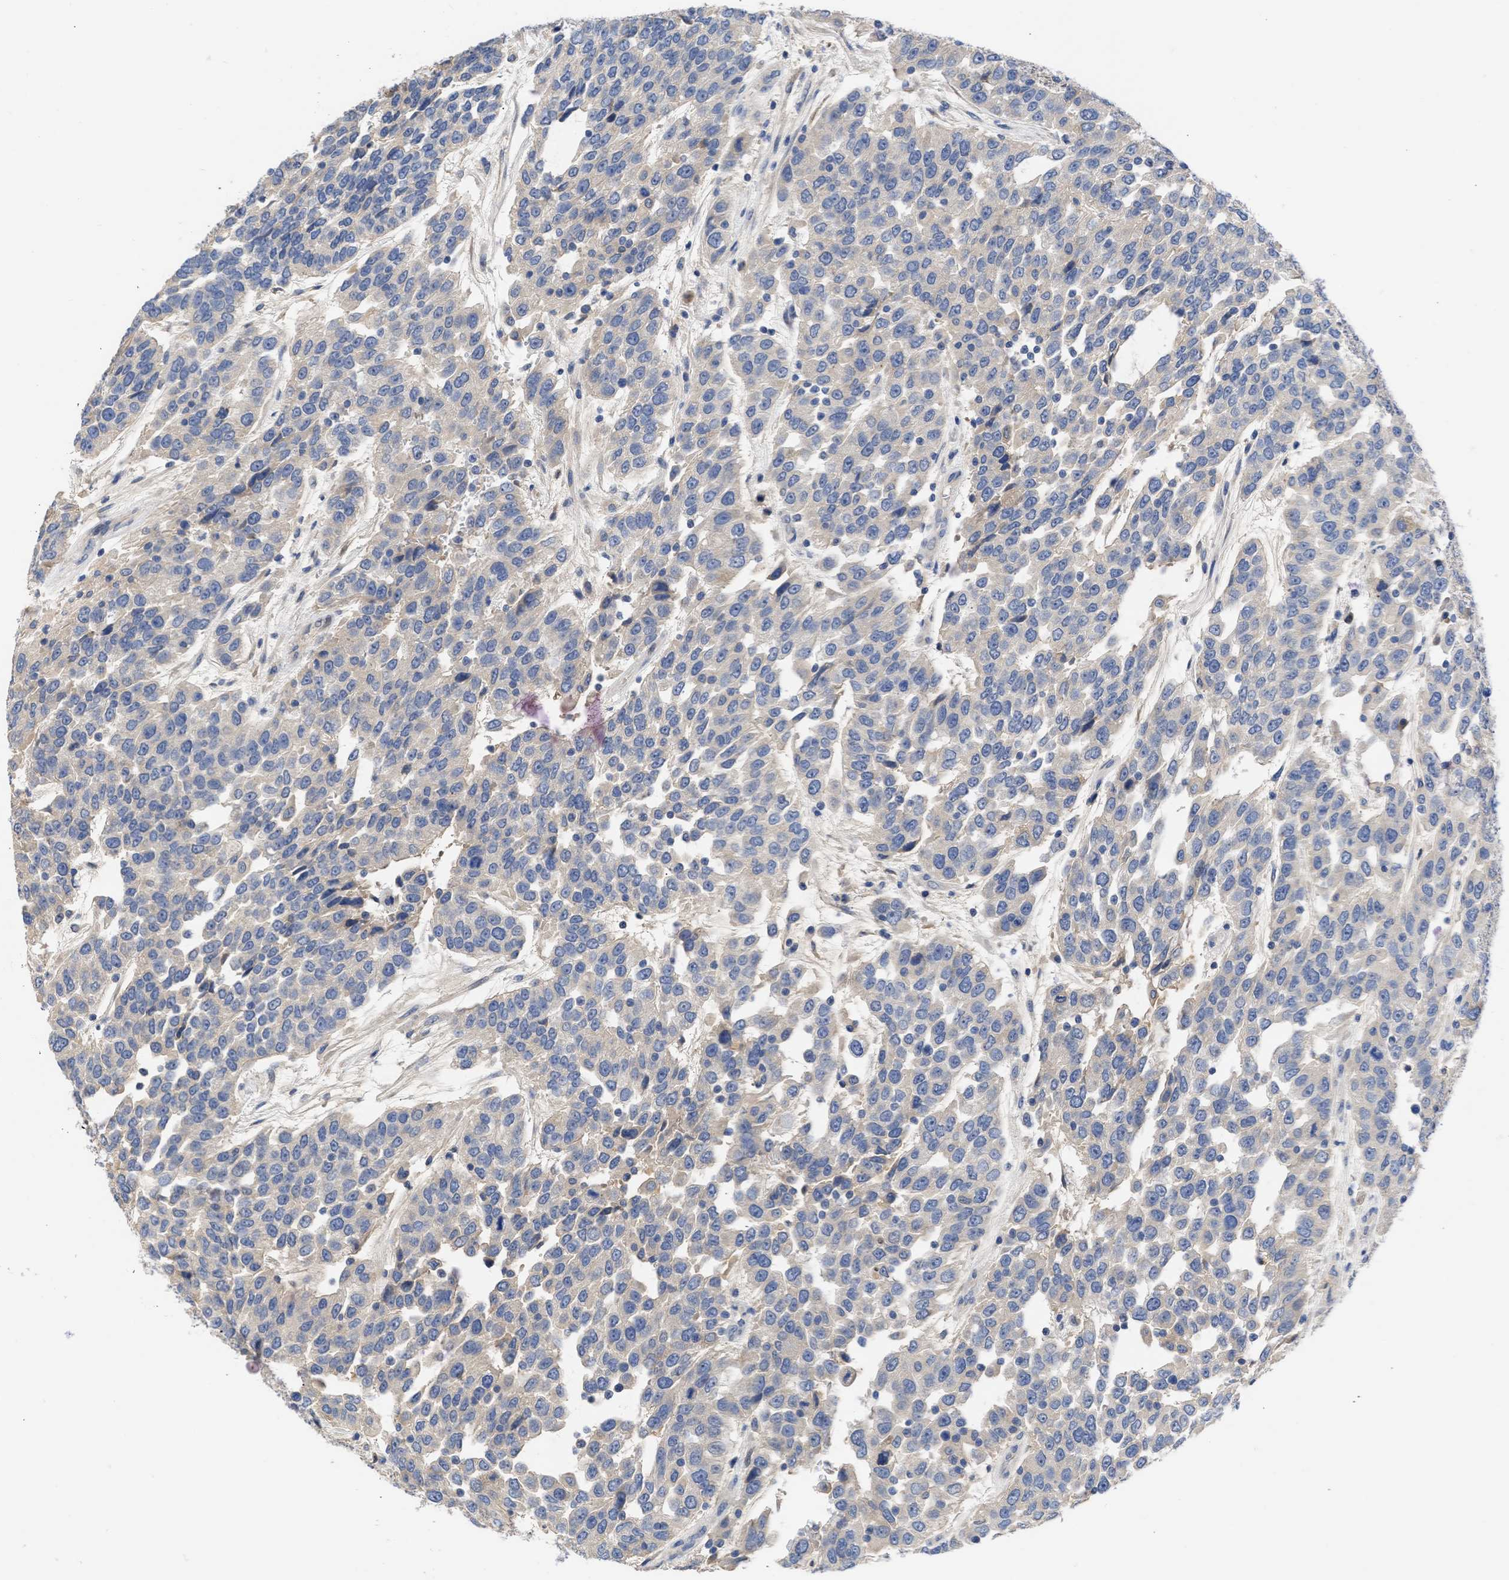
{"staining": {"intensity": "negative", "quantity": "none", "location": "none"}, "tissue": "urothelial cancer", "cell_type": "Tumor cells", "image_type": "cancer", "snomed": [{"axis": "morphology", "description": "Urothelial carcinoma, High grade"}, {"axis": "topography", "description": "Urinary bladder"}], "caption": "Urothelial cancer was stained to show a protein in brown. There is no significant staining in tumor cells.", "gene": "ARHGEF4", "patient": {"sex": "female", "age": 80}}